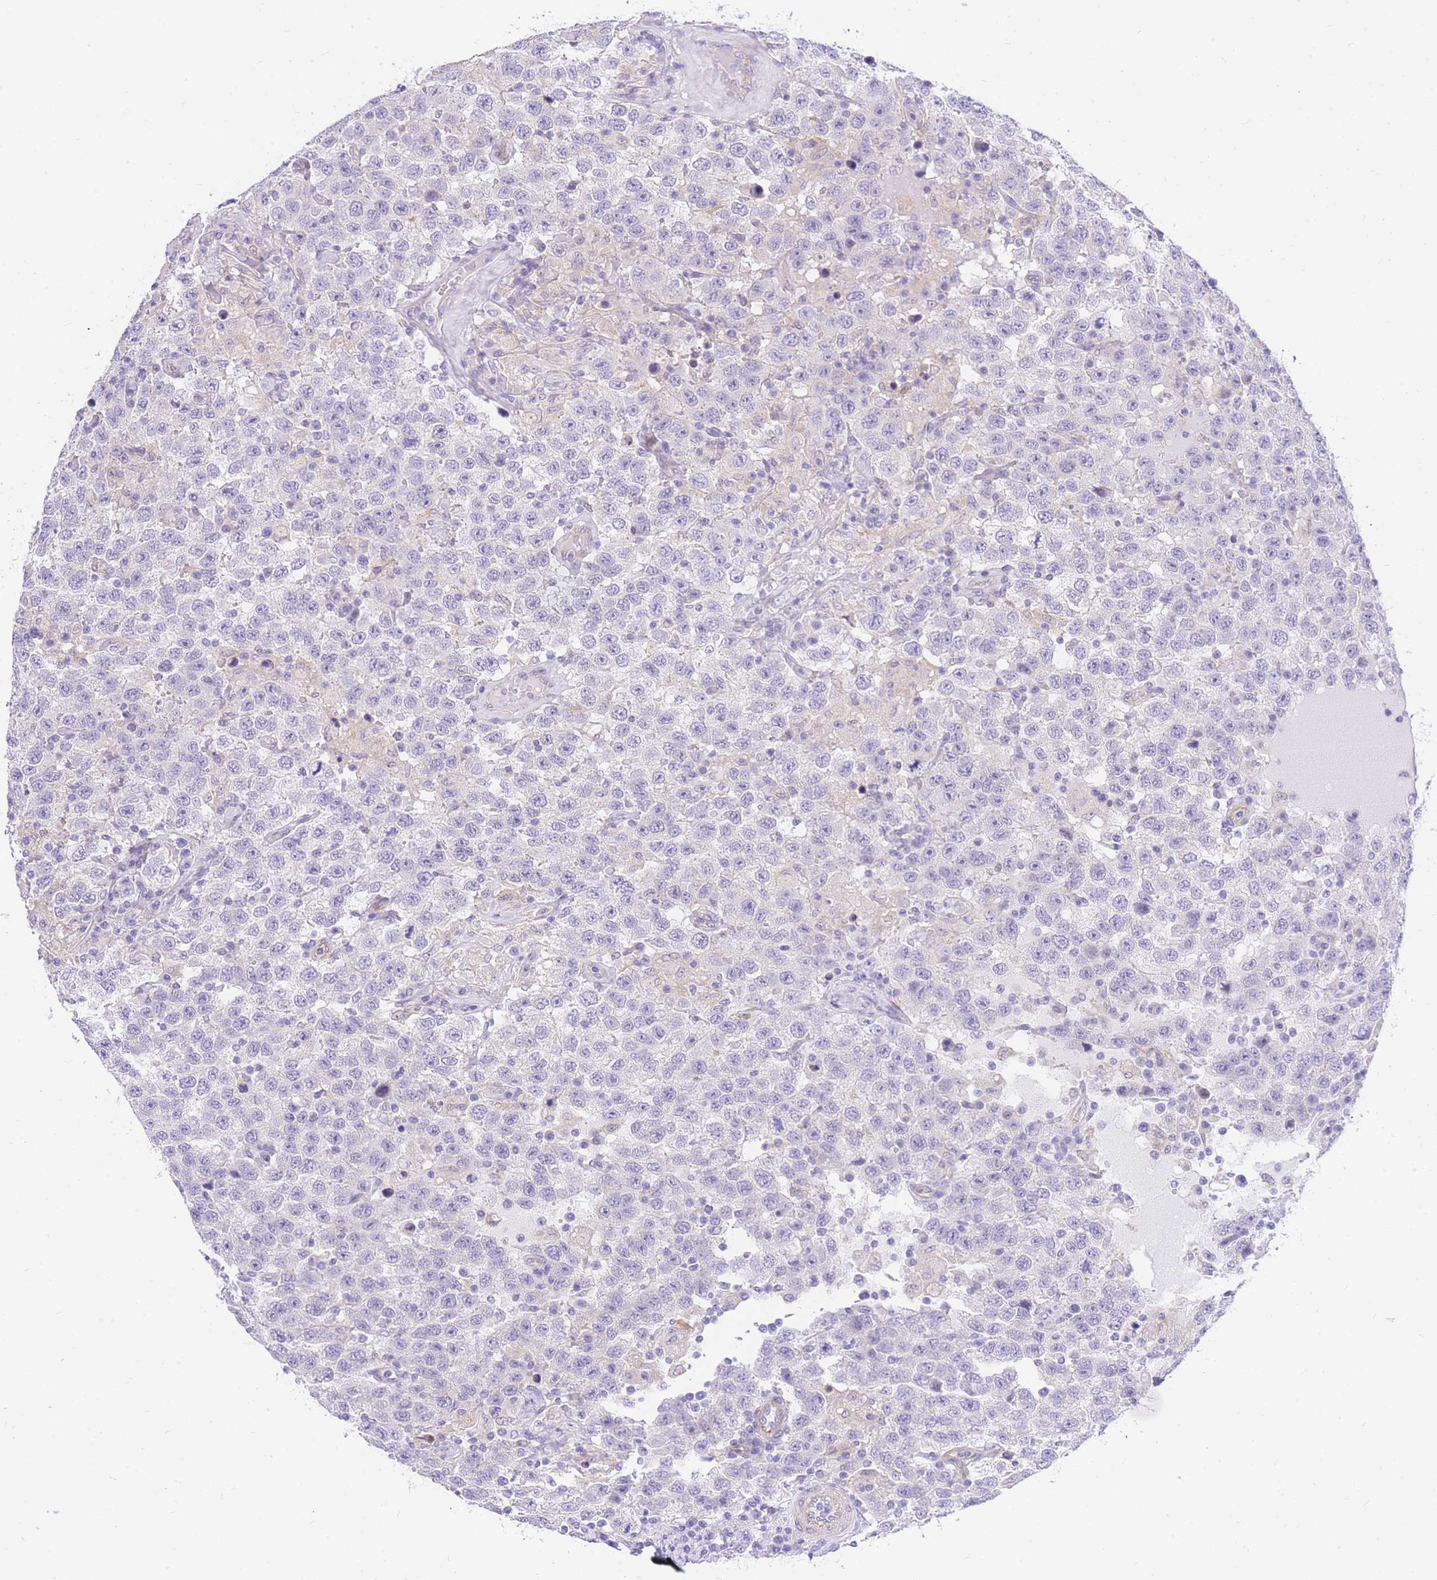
{"staining": {"intensity": "negative", "quantity": "none", "location": "none"}, "tissue": "testis cancer", "cell_type": "Tumor cells", "image_type": "cancer", "snomed": [{"axis": "morphology", "description": "Seminoma, NOS"}, {"axis": "topography", "description": "Testis"}], "caption": "A photomicrograph of human testis seminoma is negative for staining in tumor cells.", "gene": "SRSF12", "patient": {"sex": "male", "age": 41}}